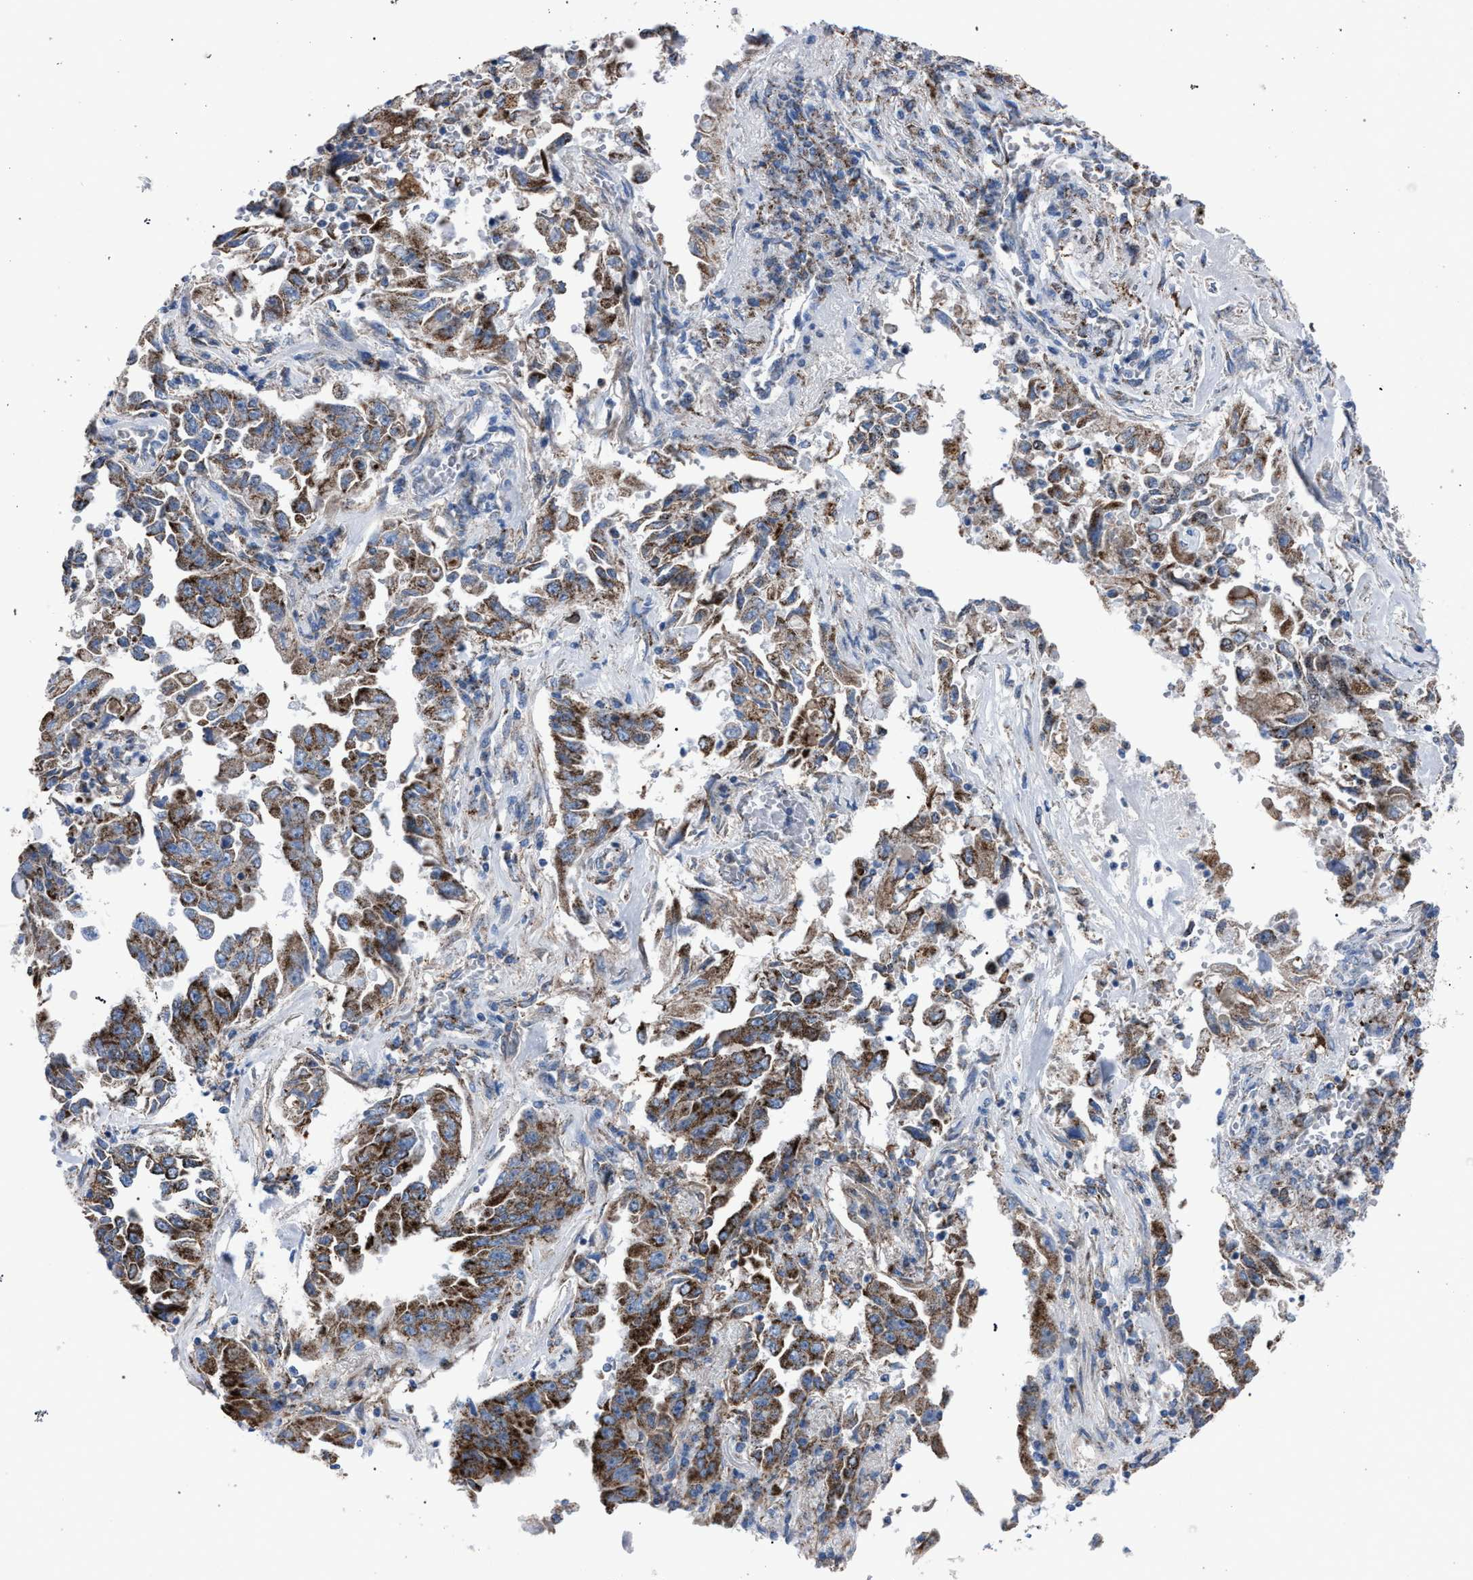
{"staining": {"intensity": "moderate", "quantity": ">75%", "location": "cytoplasmic/membranous"}, "tissue": "lung cancer", "cell_type": "Tumor cells", "image_type": "cancer", "snomed": [{"axis": "morphology", "description": "Adenocarcinoma, NOS"}, {"axis": "topography", "description": "Lung"}], "caption": "About >75% of tumor cells in human lung cancer (adenocarcinoma) display moderate cytoplasmic/membranous protein expression as visualized by brown immunohistochemical staining.", "gene": "HSD17B4", "patient": {"sex": "female", "age": 51}}